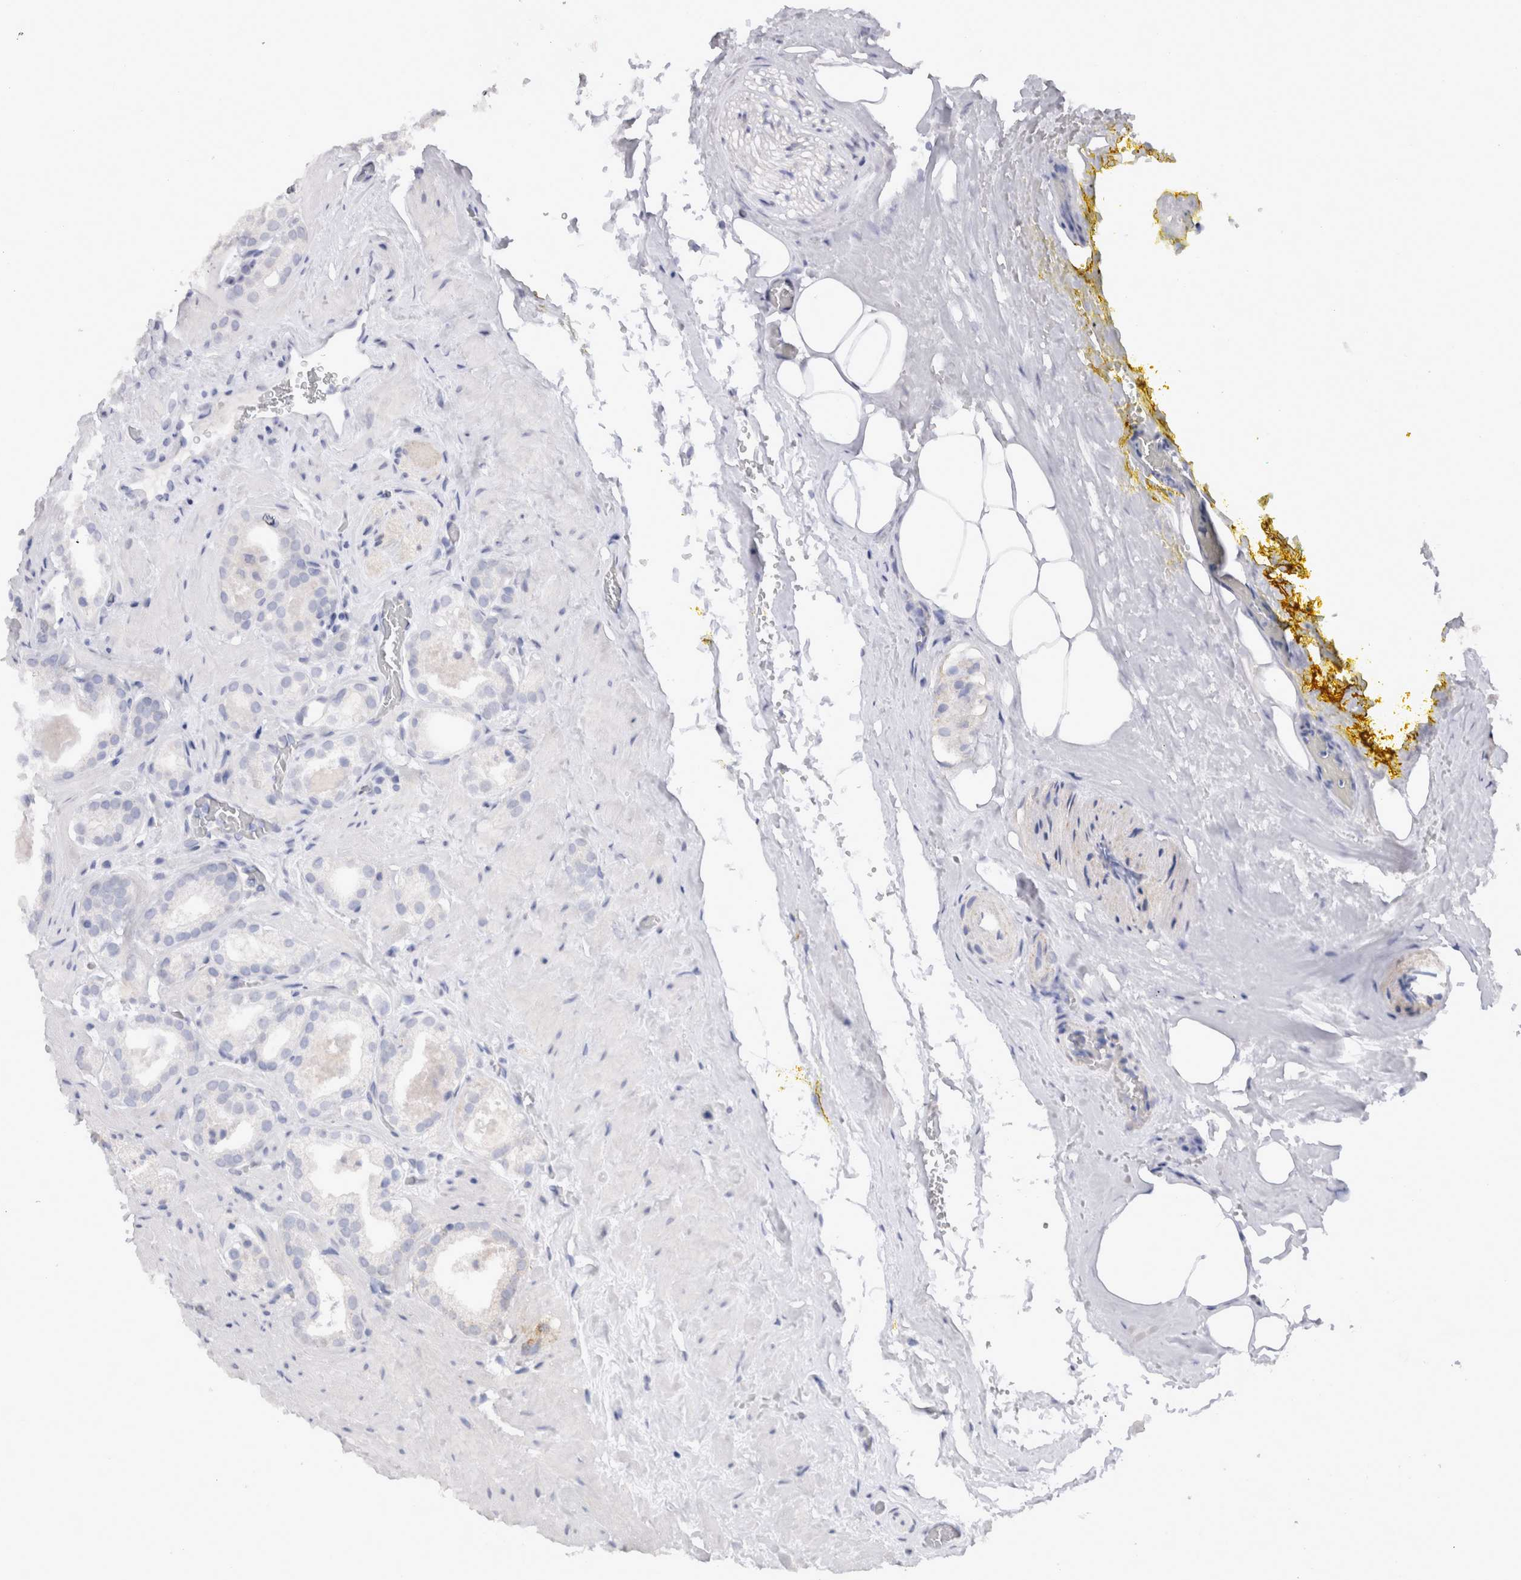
{"staining": {"intensity": "negative", "quantity": "none", "location": "none"}, "tissue": "prostate cancer", "cell_type": "Tumor cells", "image_type": "cancer", "snomed": [{"axis": "morphology", "description": "Adenocarcinoma, High grade"}, {"axis": "topography", "description": "Prostate"}], "caption": "Immunohistochemistry of prostate cancer (high-grade adenocarcinoma) exhibits no expression in tumor cells.", "gene": "CDH6", "patient": {"sex": "male", "age": 64}}